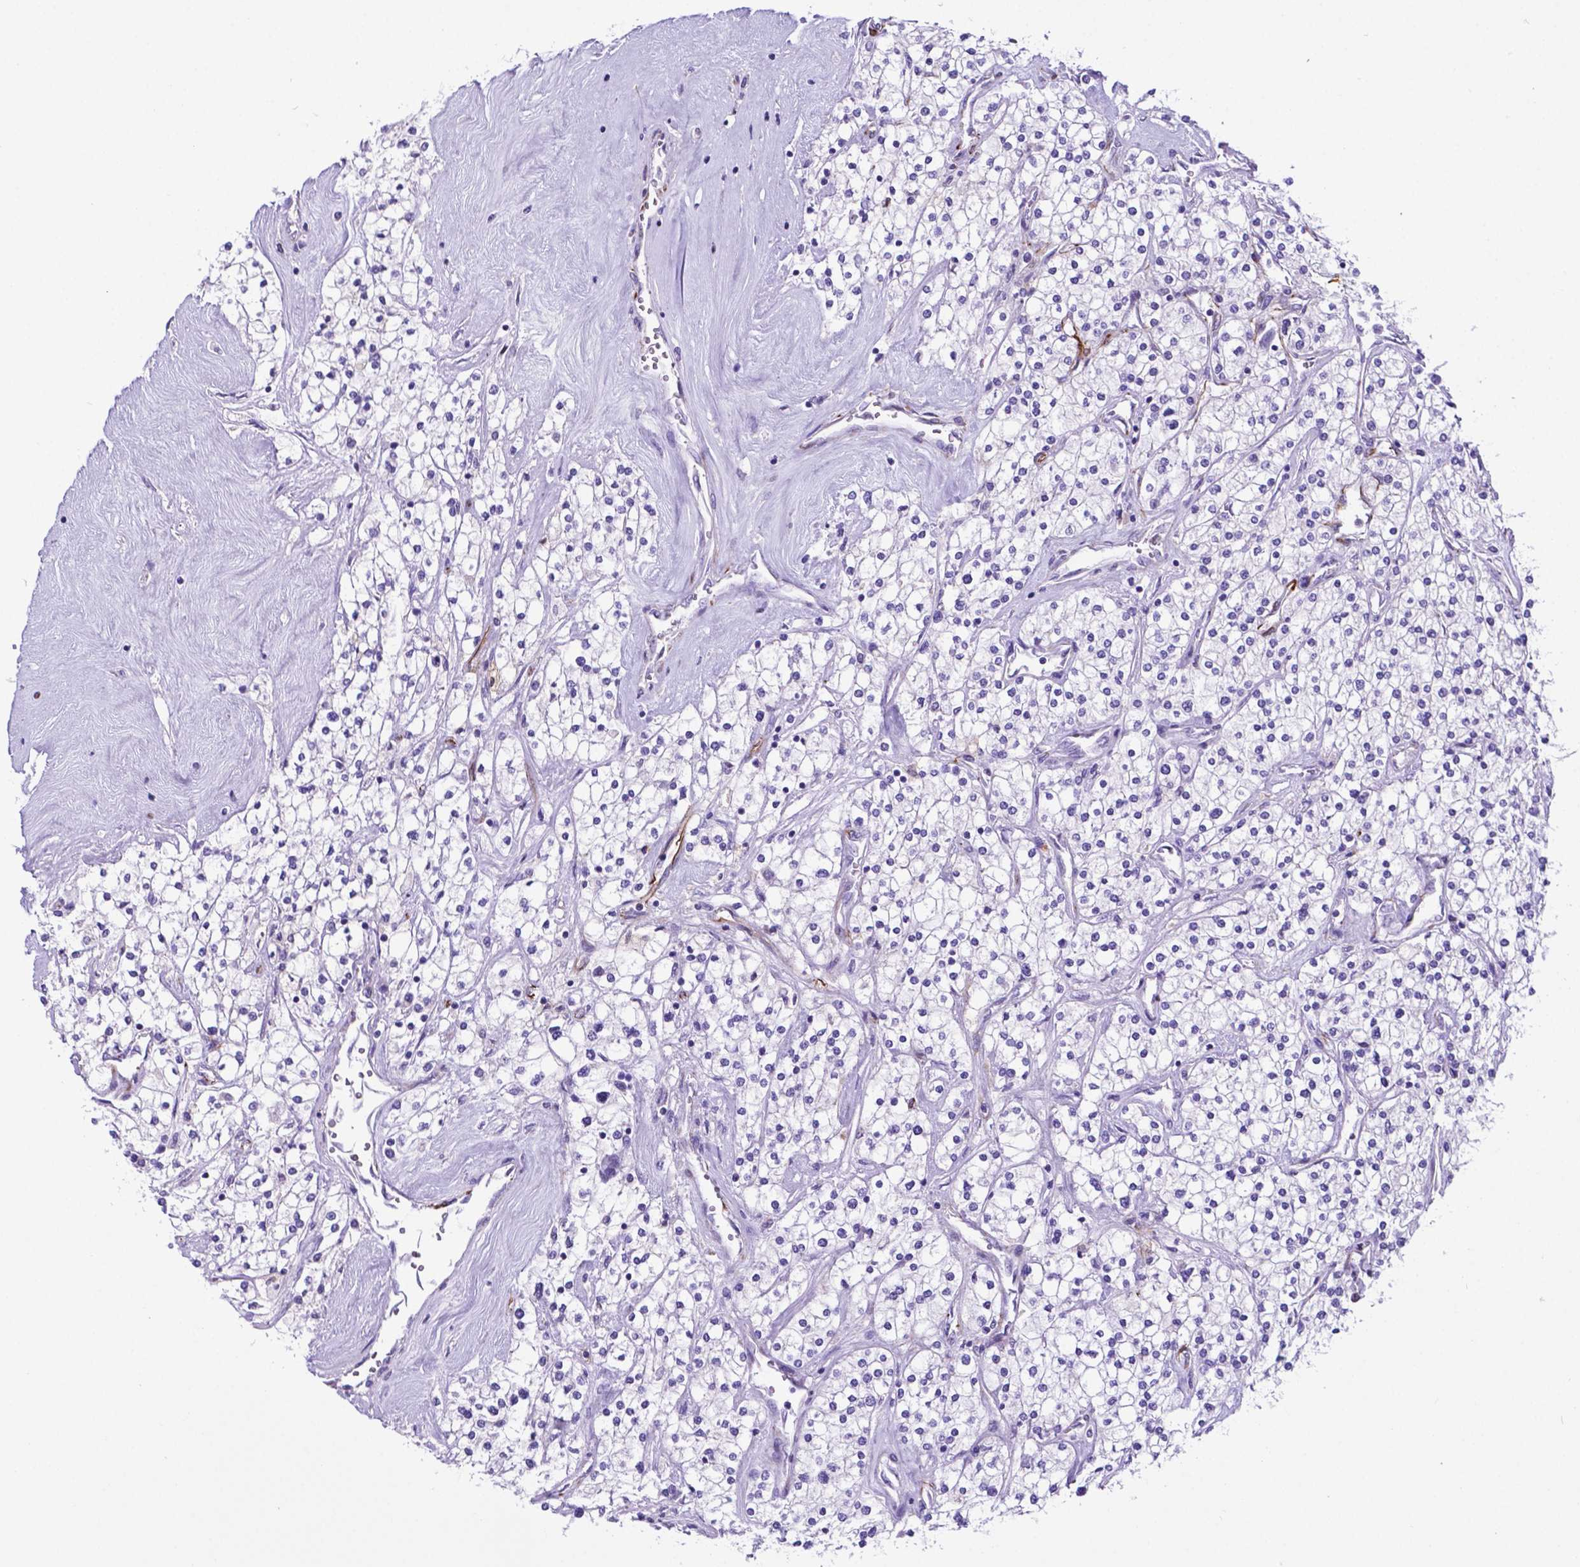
{"staining": {"intensity": "negative", "quantity": "none", "location": "none"}, "tissue": "renal cancer", "cell_type": "Tumor cells", "image_type": "cancer", "snomed": [{"axis": "morphology", "description": "Adenocarcinoma, NOS"}, {"axis": "topography", "description": "Kidney"}], "caption": "DAB (3,3'-diaminobenzidine) immunohistochemical staining of renal cancer shows no significant positivity in tumor cells. (DAB IHC, high magnification).", "gene": "LZTR1", "patient": {"sex": "male", "age": 80}}